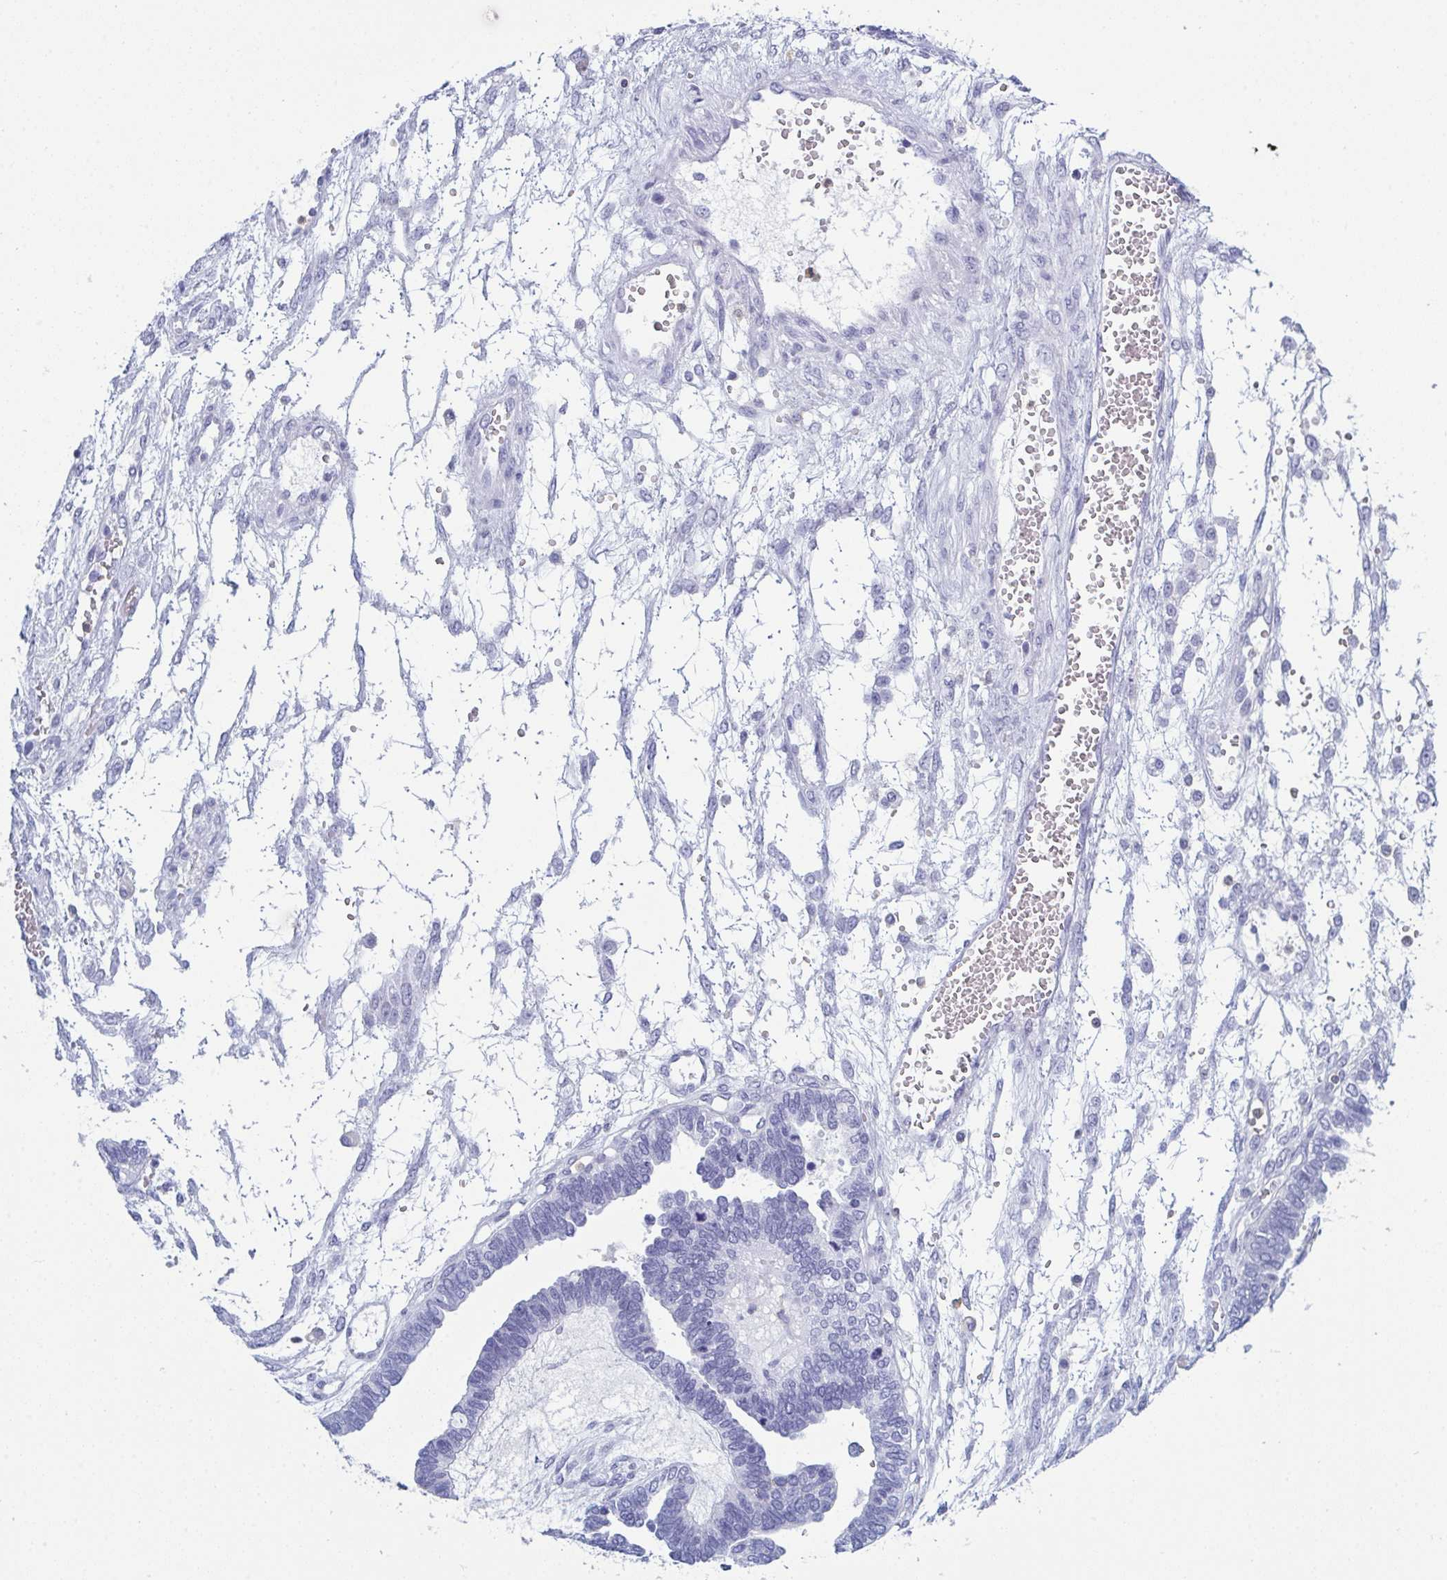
{"staining": {"intensity": "negative", "quantity": "none", "location": "none"}, "tissue": "ovarian cancer", "cell_type": "Tumor cells", "image_type": "cancer", "snomed": [{"axis": "morphology", "description": "Cystadenocarcinoma, serous, NOS"}, {"axis": "topography", "description": "Ovary"}], "caption": "DAB immunohistochemical staining of ovarian cancer demonstrates no significant positivity in tumor cells.", "gene": "MYO1F", "patient": {"sex": "female", "age": 51}}